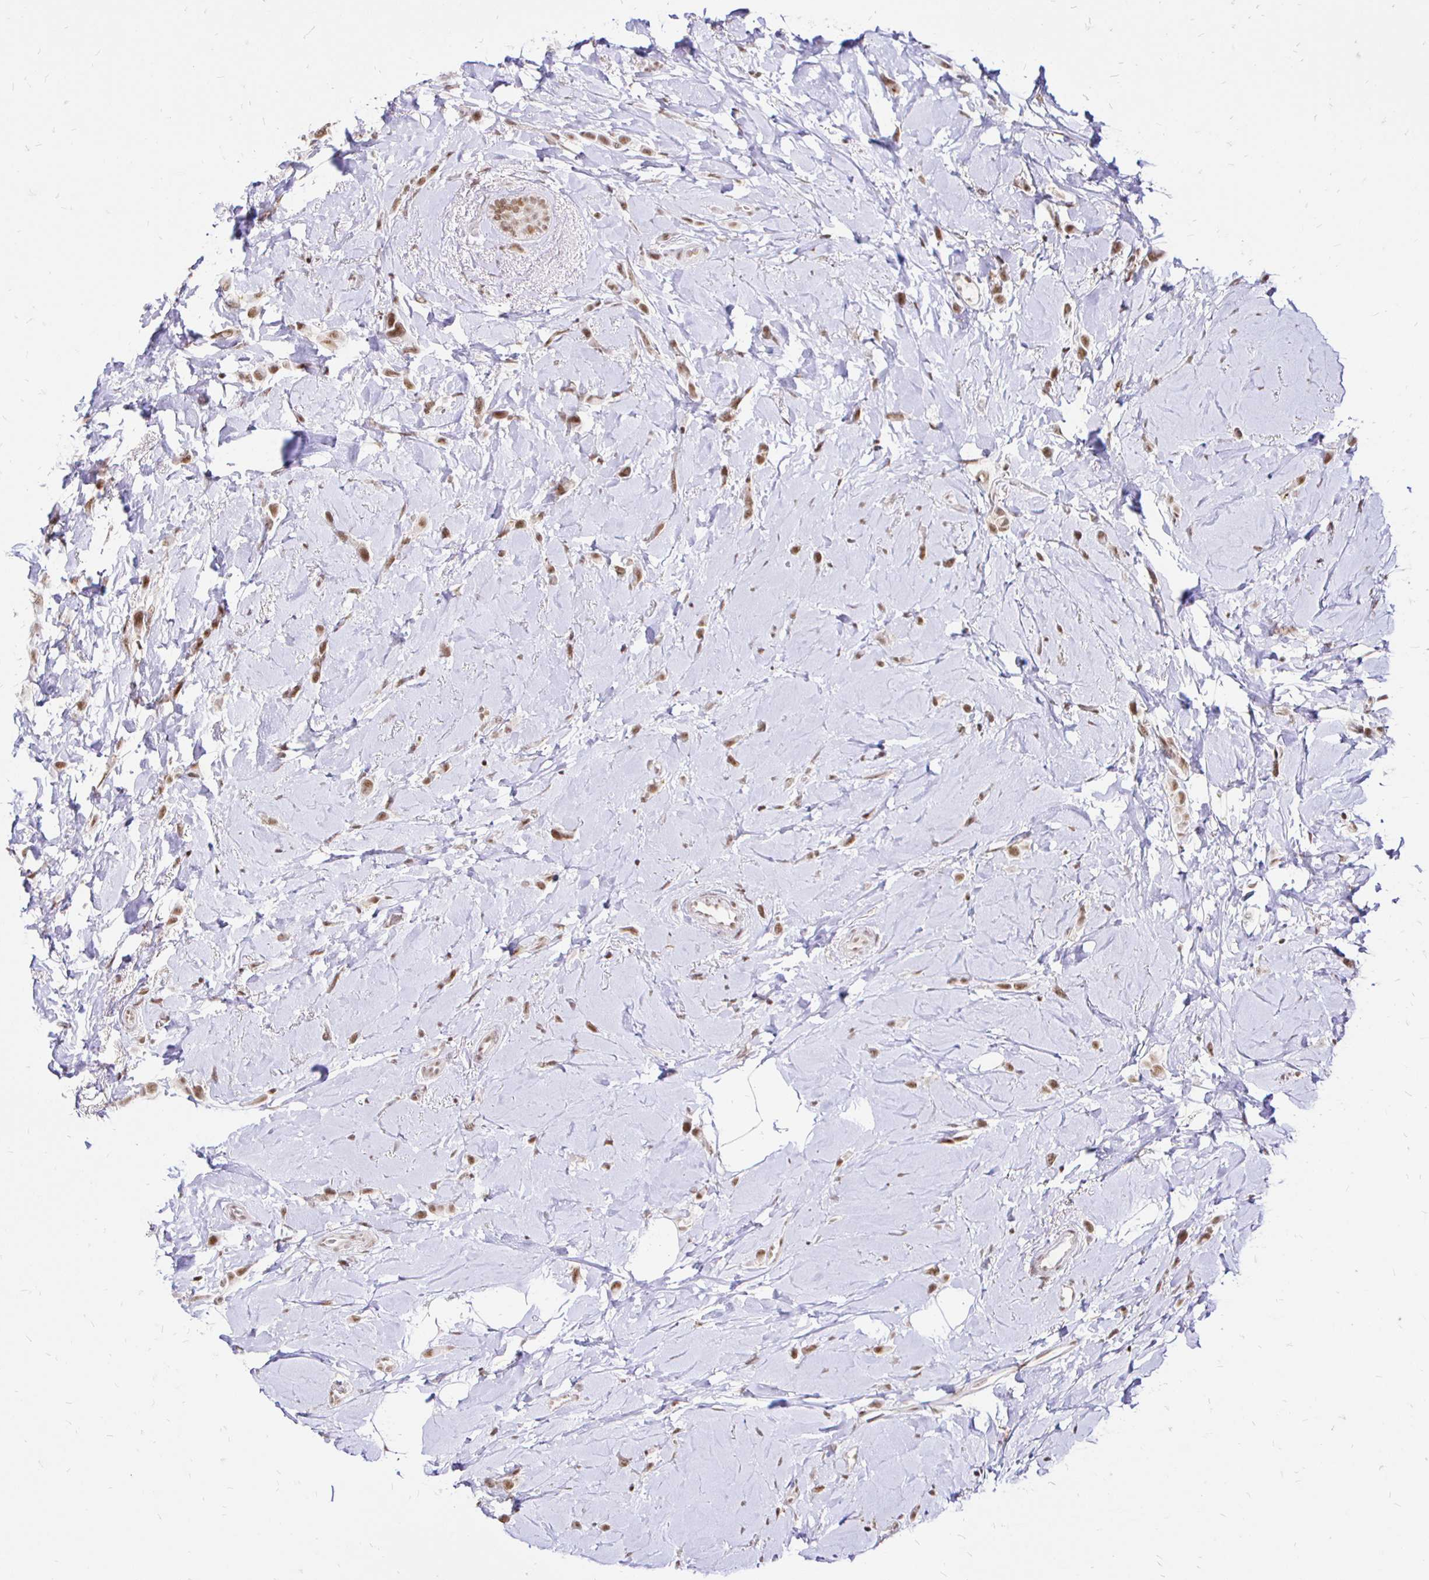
{"staining": {"intensity": "moderate", "quantity": ">75%", "location": "nuclear"}, "tissue": "breast cancer", "cell_type": "Tumor cells", "image_type": "cancer", "snomed": [{"axis": "morphology", "description": "Lobular carcinoma"}, {"axis": "topography", "description": "Breast"}], "caption": "Immunohistochemistry (IHC) histopathology image of human lobular carcinoma (breast) stained for a protein (brown), which displays medium levels of moderate nuclear expression in about >75% of tumor cells.", "gene": "SIN3A", "patient": {"sex": "female", "age": 66}}